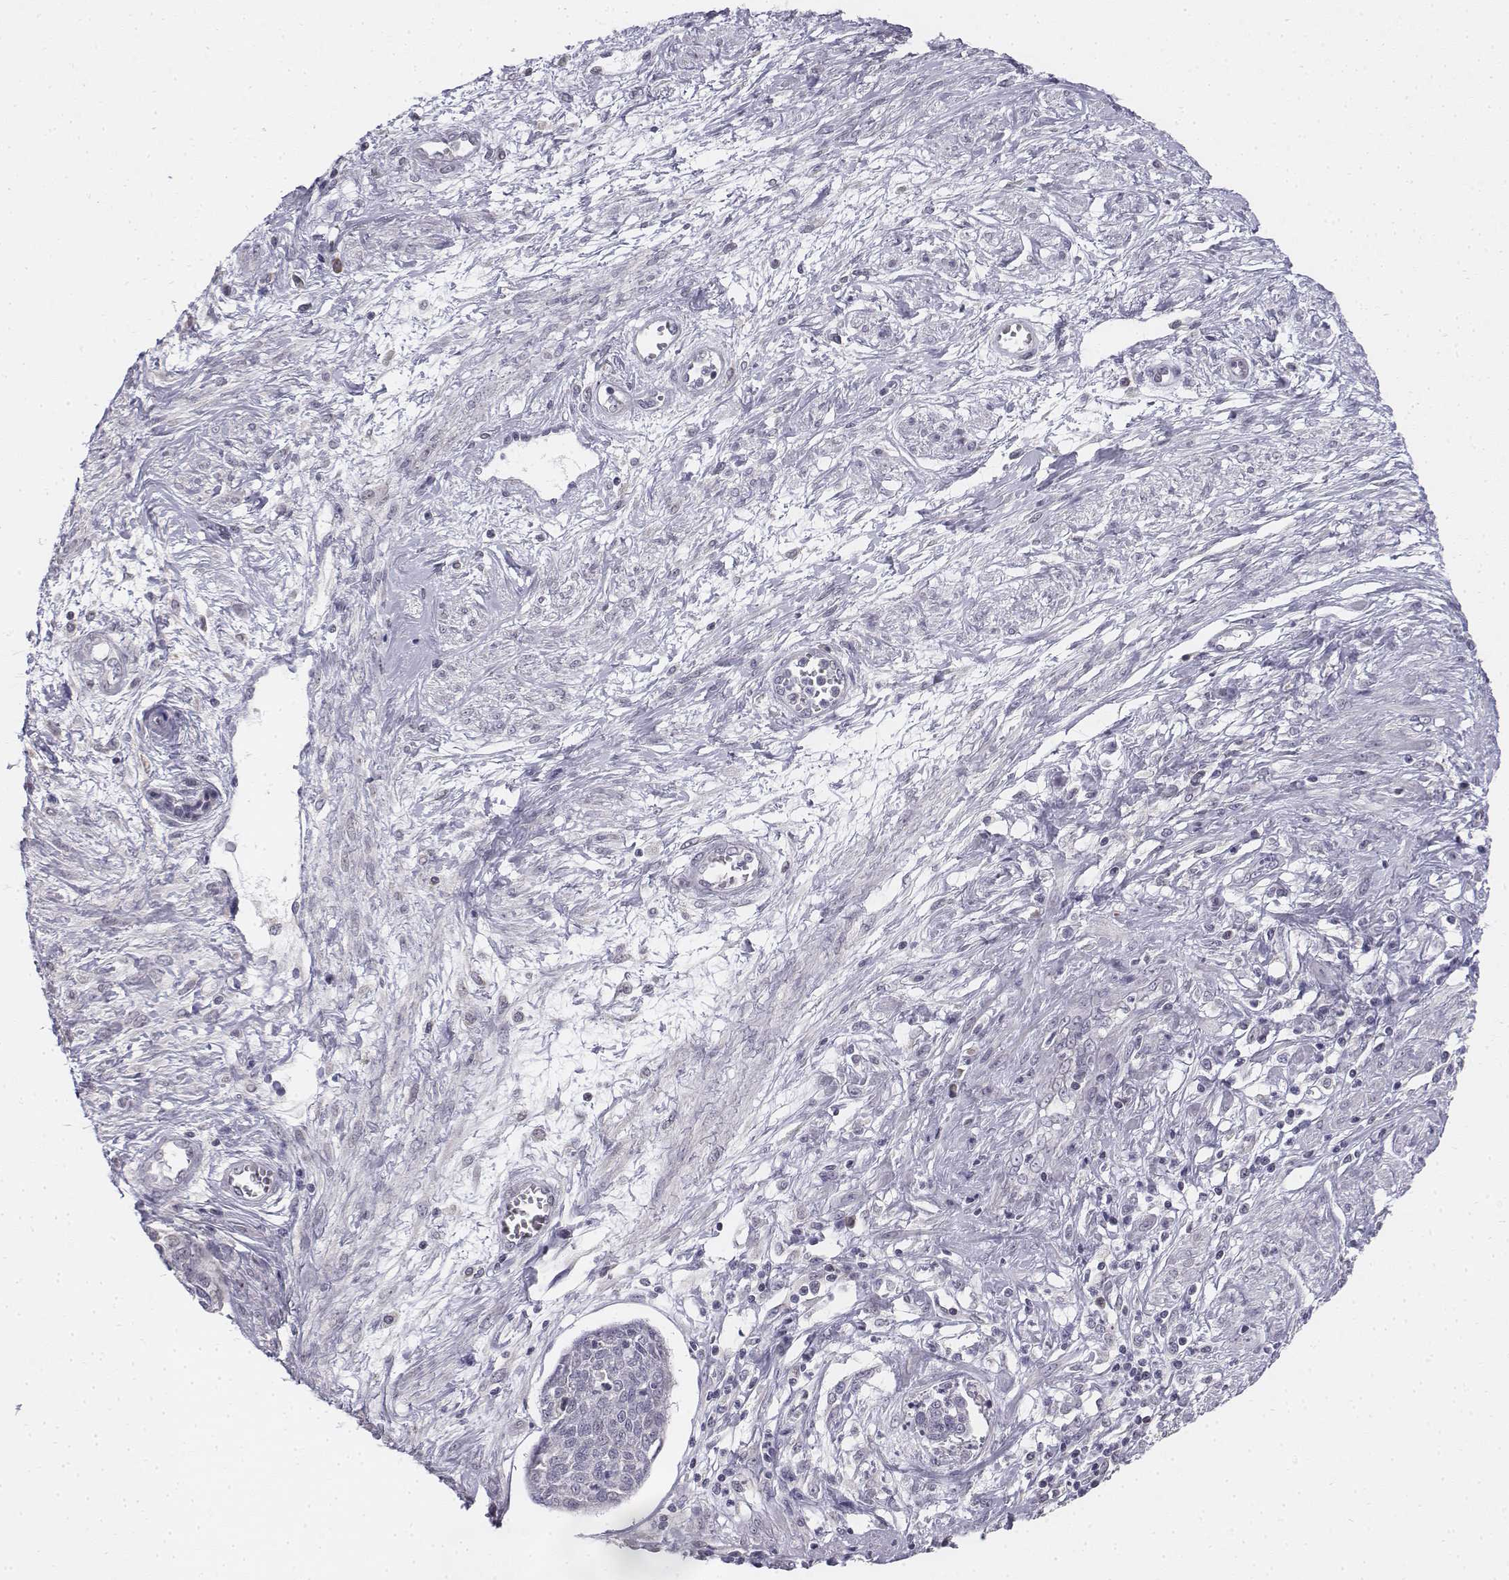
{"staining": {"intensity": "negative", "quantity": "none", "location": "none"}, "tissue": "cervical cancer", "cell_type": "Tumor cells", "image_type": "cancer", "snomed": [{"axis": "morphology", "description": "Squamous cell carcinoma, NOS"}, {"axis": "topography", "description": "Cervix"}], "caption": "Tumor cells are negative for protein expression in human cervical cancer.", "gene": "PENK", "patient": {"sex": "female", "age": 34}}